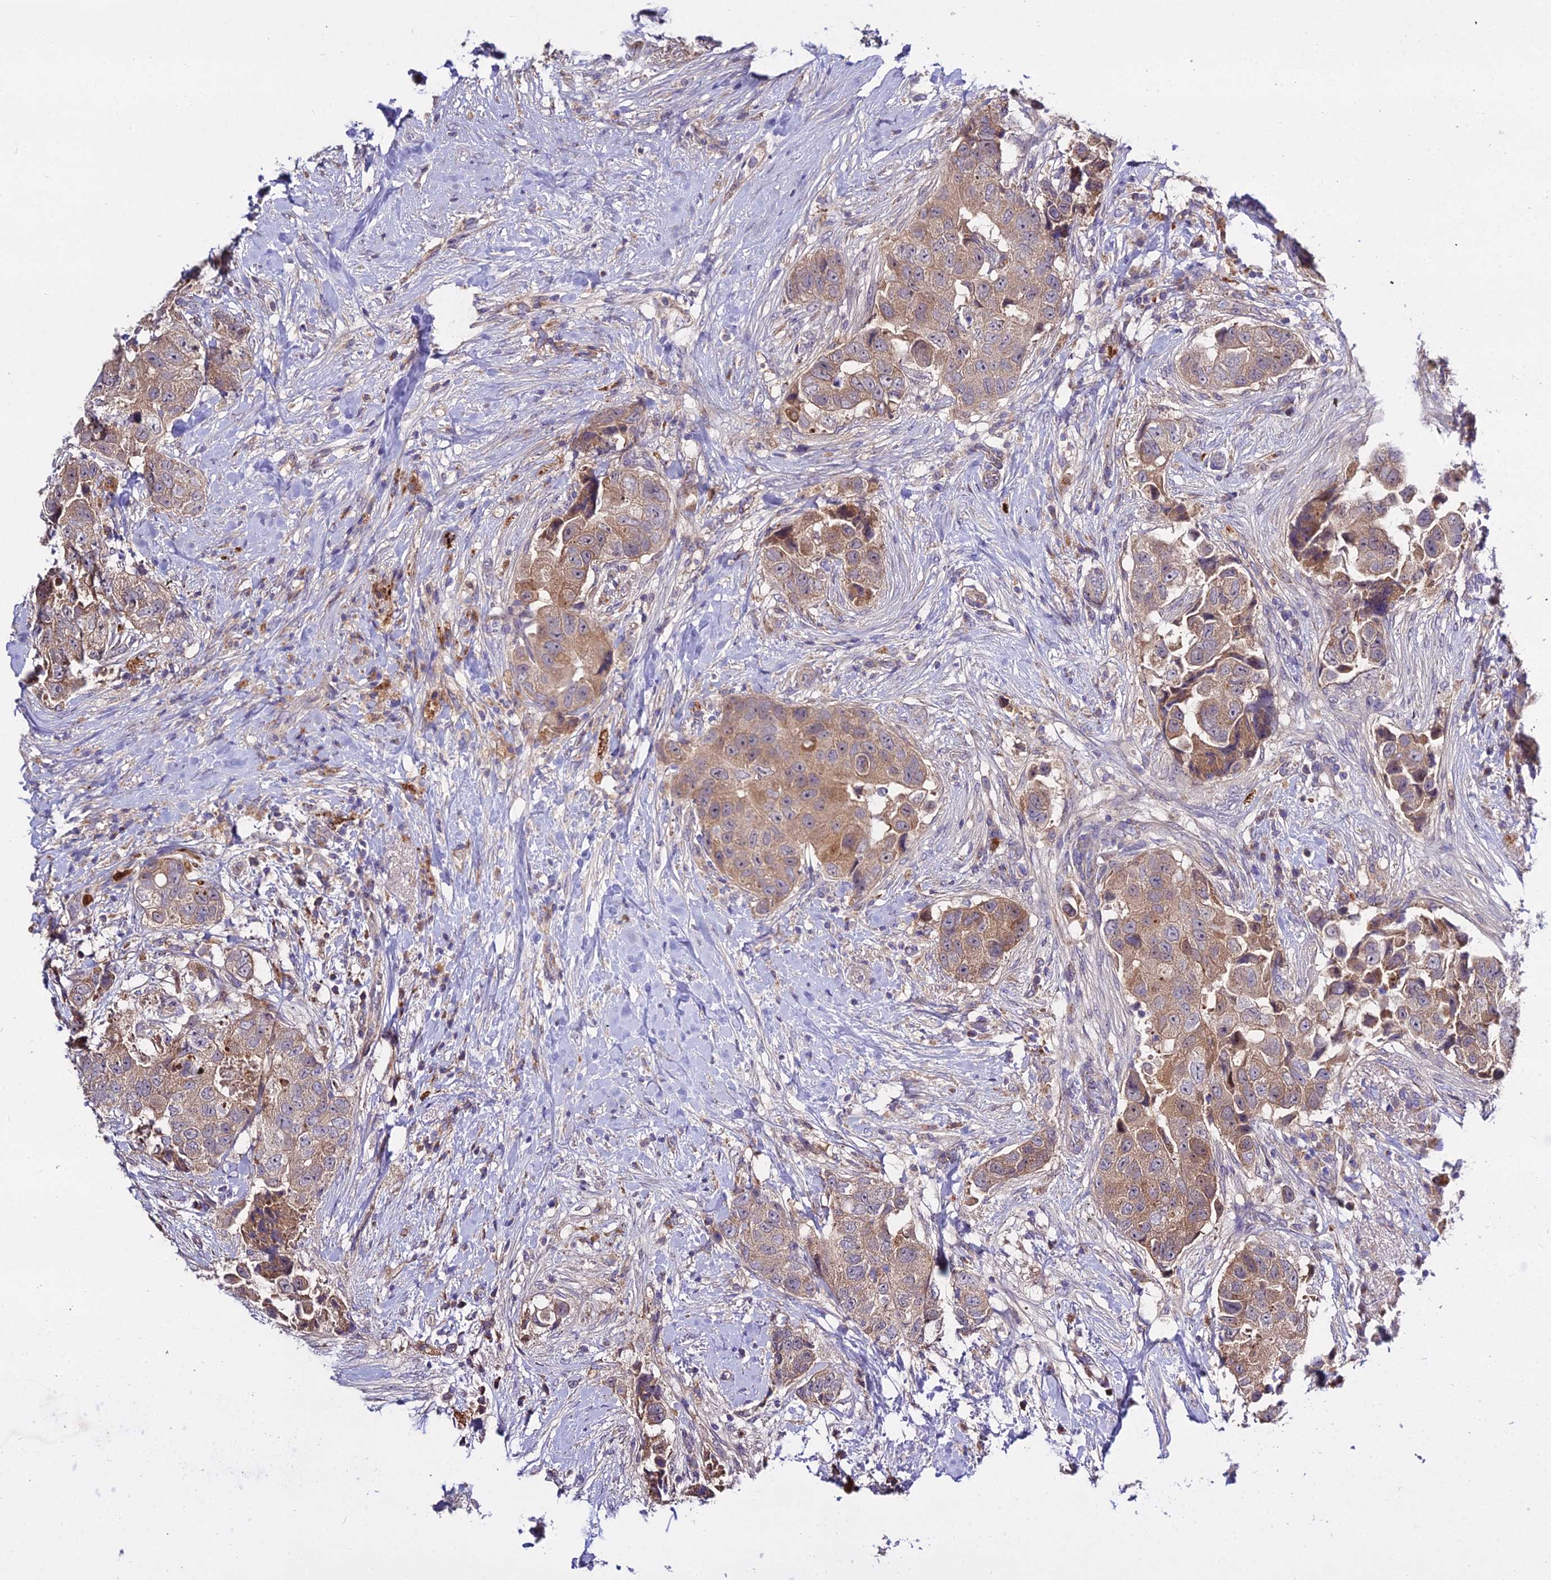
{"staining": {"intensity": "weak", "quantity": ">75%", "location": "cytoplasmic/membranous"}, "tissue": "breast cancer", "cell_type": "Tumor cells", "image_type": "cancer", "snomed": [{"axis": "morphology", "description": "Normal tissue, NOS"}, {"axis": "morphology", "description": "Duct carcinoma"}, {"axis": "topography", "description": "Breast"}], "caption": "Protein staining by immunohistochemistry (IHC) shows weak cytoplasmic/membranous staining in about >75% of tumor cells in breast cancer.", "gene": "EID2", "patient": {"sex": "female", "age": 62}}